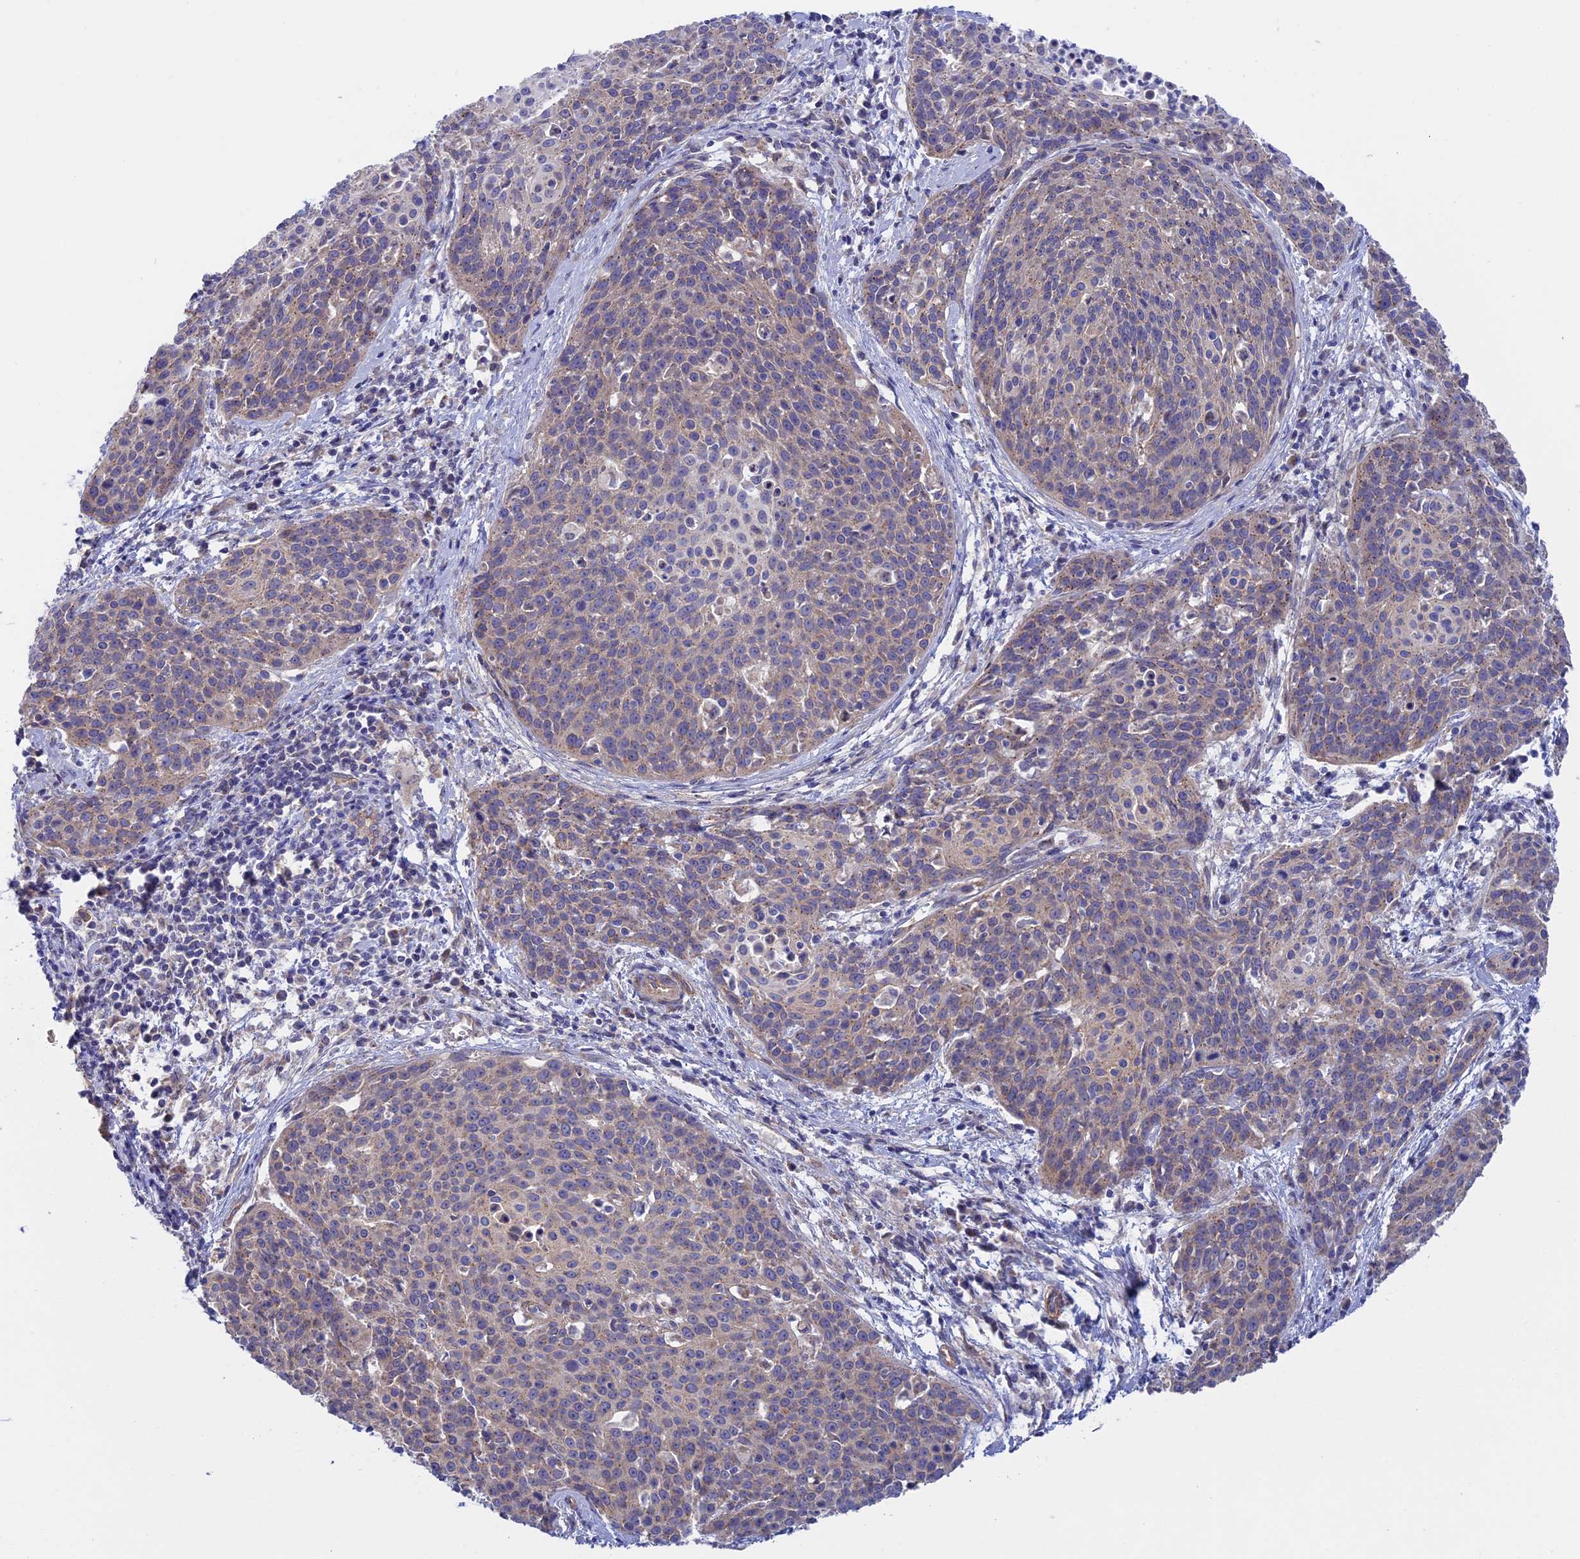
{"staining": {"intensity": "weak", "quantity": "25%-75%", "location": "cytoplasmic/membranous"}, "tissue": "cervical cancer", "cell_type": "Tumor cells", "image_type": "cancer", "snomed": [{"axis": "morphology", "description": "Squamous cell carcinoma, NOS"}, {"axis": "topography", "description": "Cervix"}], "caption": "Protein analysis of cervical cancer tissue exhibits weak cytoplasmic/membranous positivity in about 25%-75% of tumor cells. (IHC, brightfield microscopy, high magnification).", "gene": "ETFDH", "patient": {"sex": "female", "age": 38}}